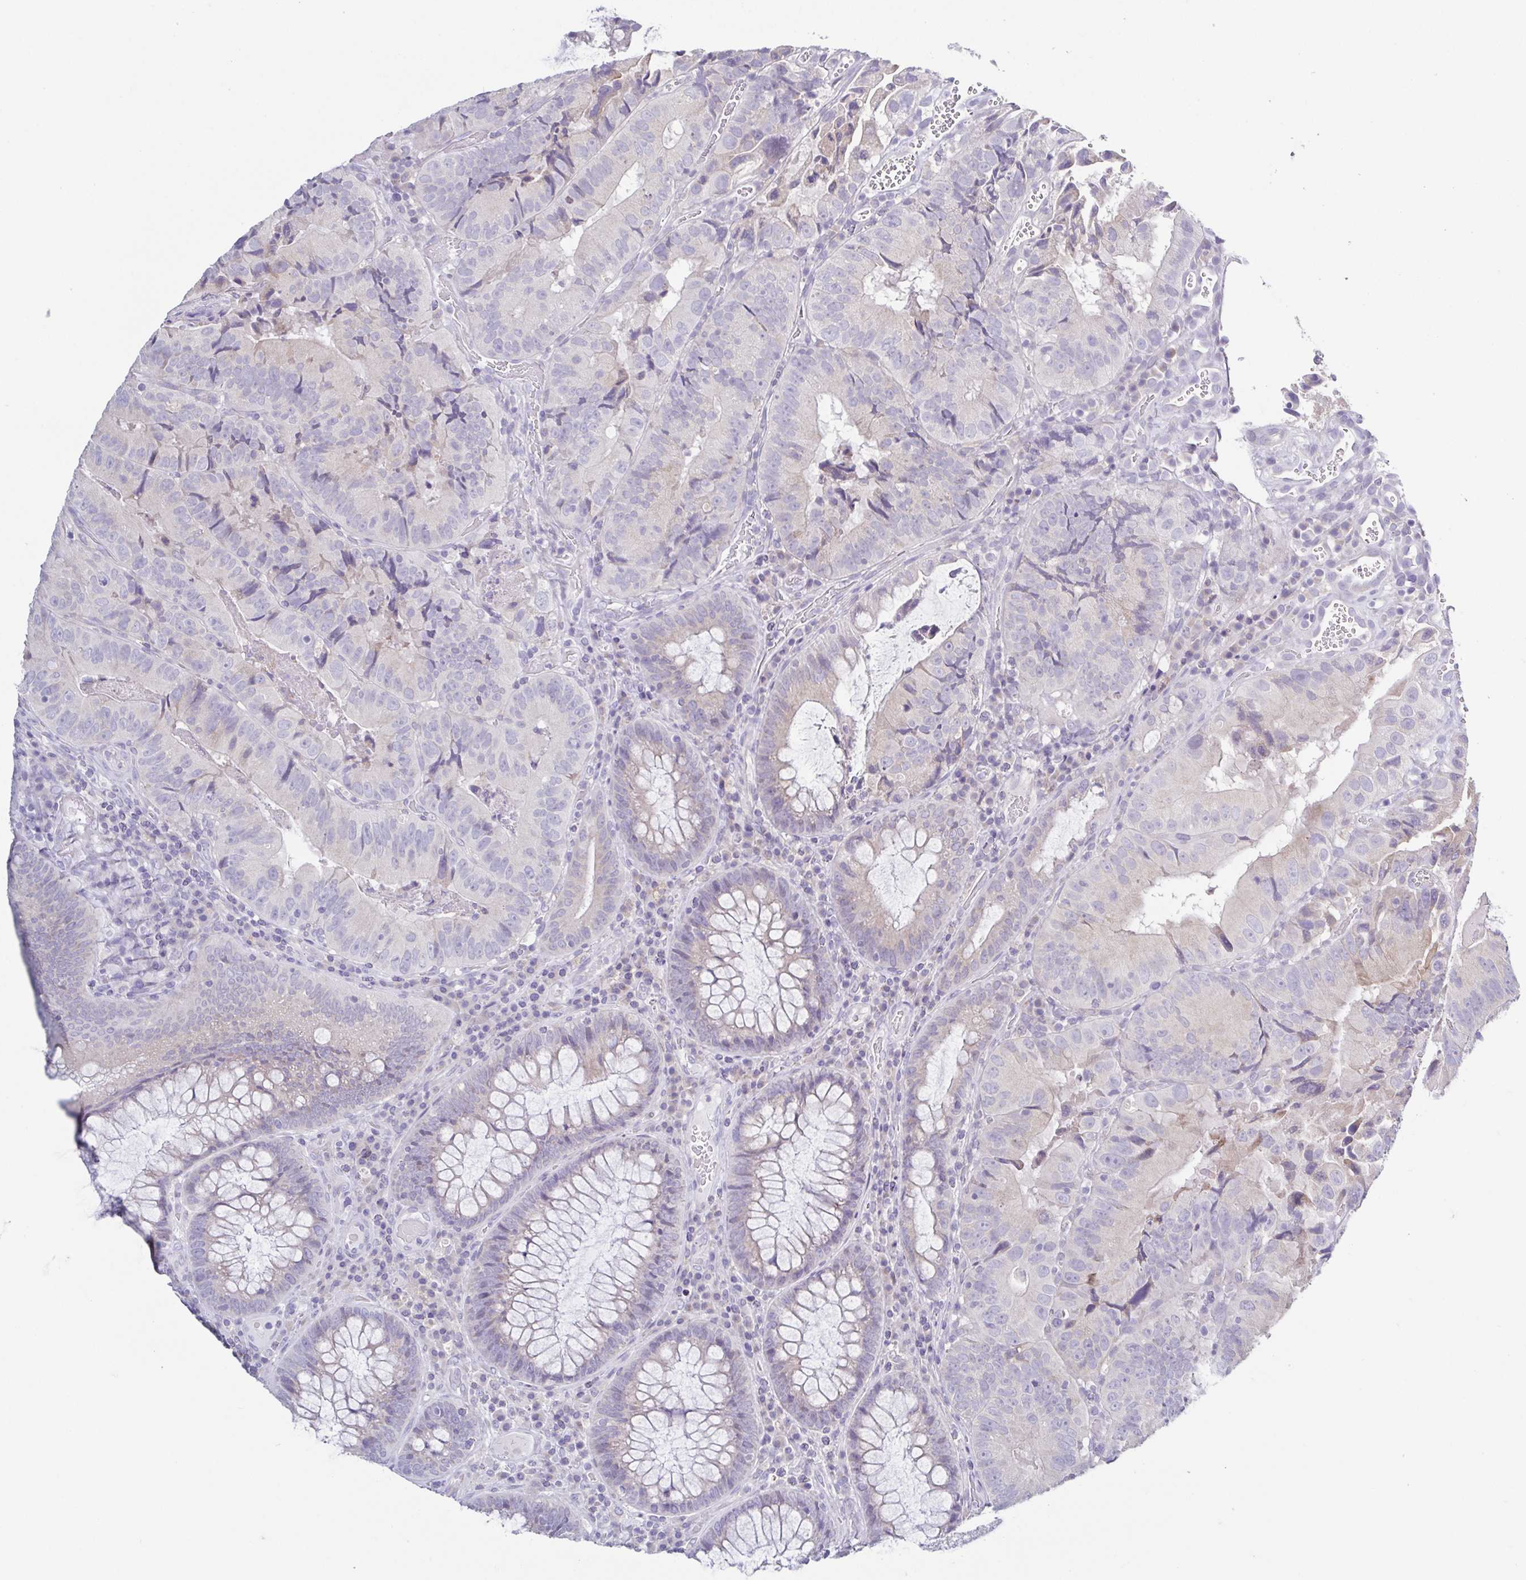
{"staining": {"intensity": "negative", "quantity": "none", "location": "none"}, "tissue": "colorectal cancer", "cell_type": "Tumor cells", "image_type": "cancer", "snomed": [{"axis": "morphology", "description": "Adenocarcinoma, NOS"}, {"axis": "topography", "description": "Colon"}], "caption": "Colorectal cancer (adenocarcinoma) was stained to show a protein in brown. There is no significant staining in tumor cells.", "gene": "RDH11", "patient": {"sex": "female", "age": 86}}